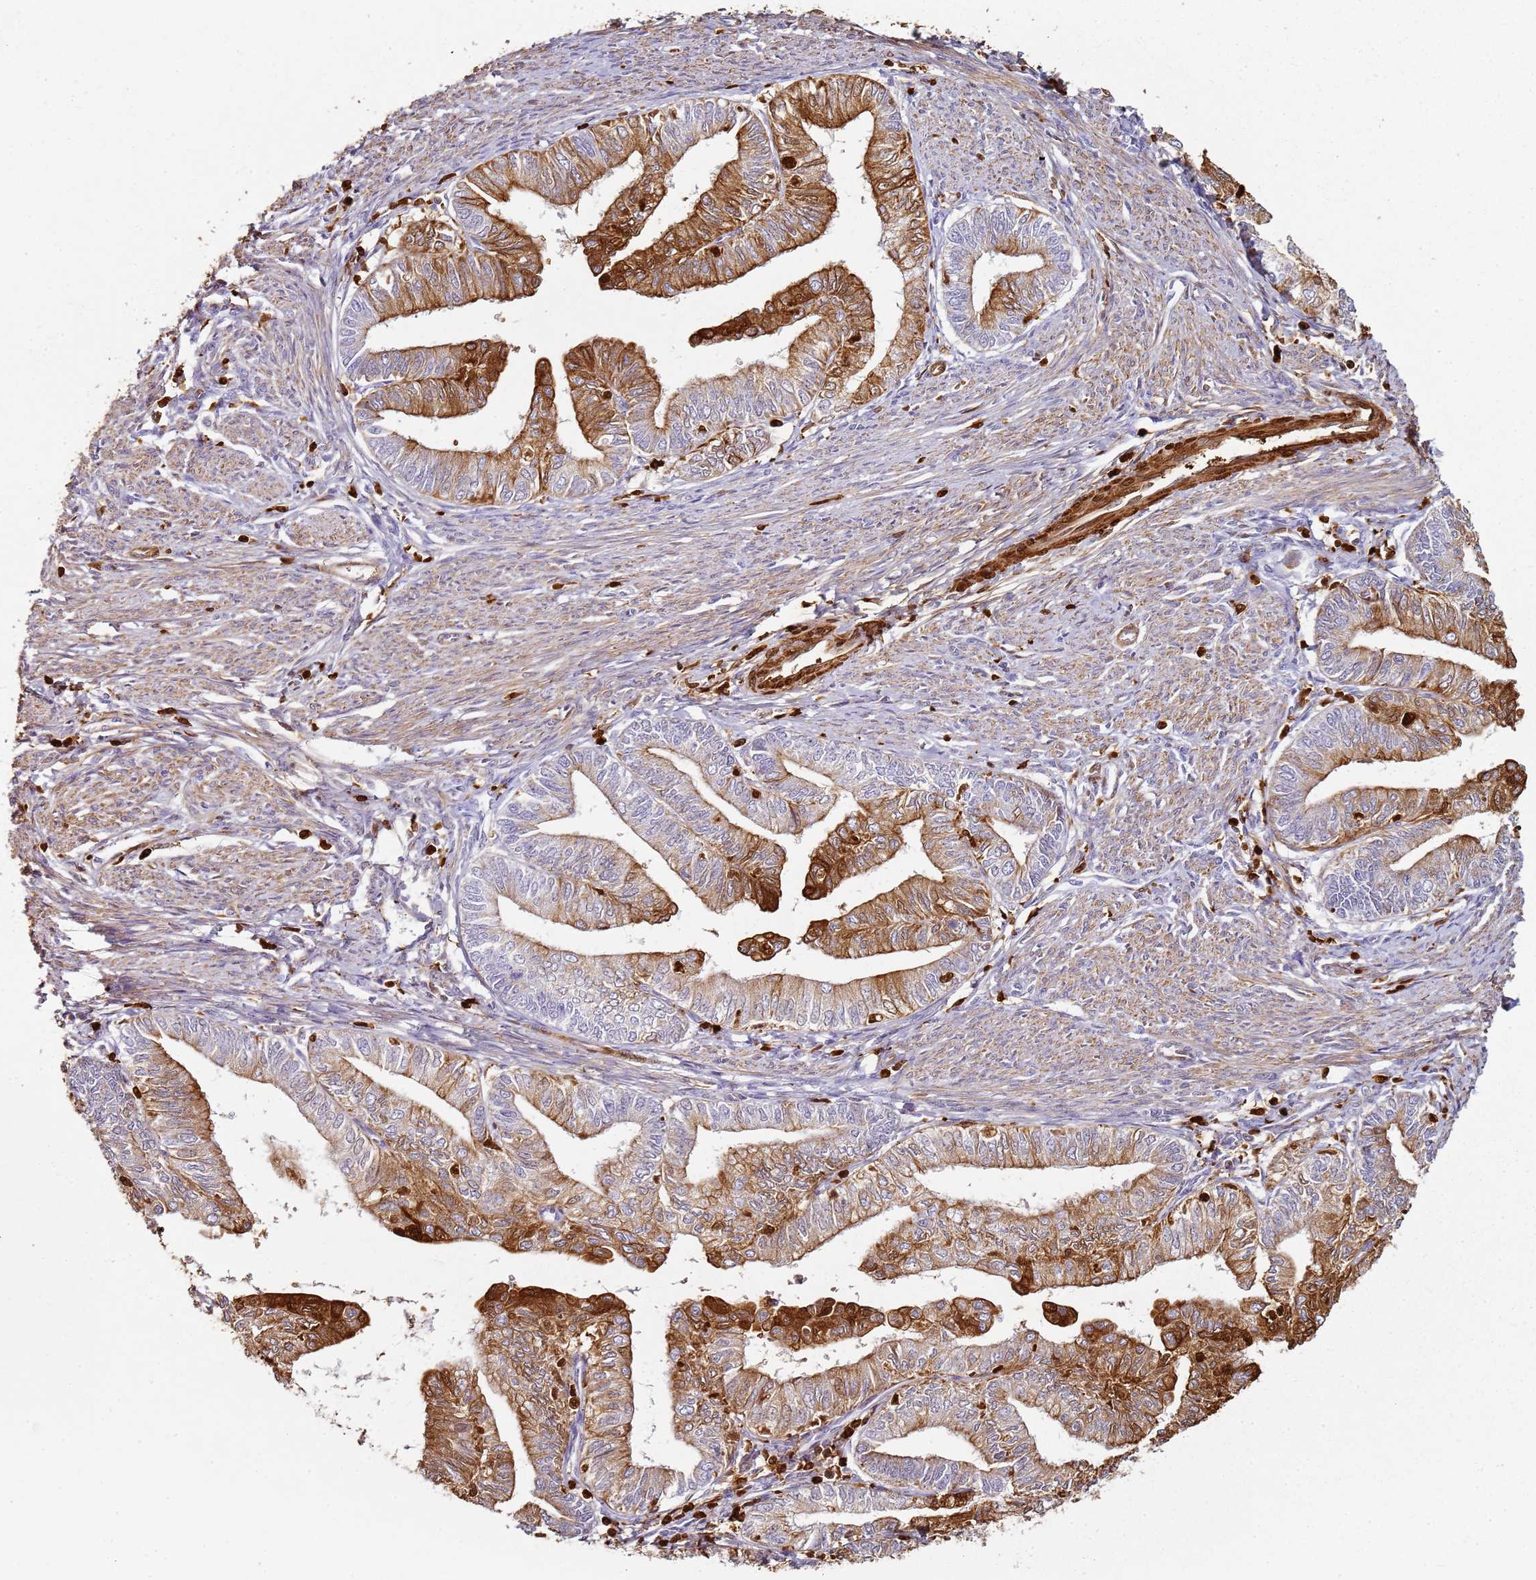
{"staining": {"intensity": "strong", "quantity": "25%-75%", "location": "cytoplasmic/membranous"}, "tissue": "endometrial cancer", "cell_type": "Tumor cells", "image_type": "cancer", "snomed": [{"axis": "morphology", "description": "Adenocarcinoma, NOS"}, {"axis": "topography", "description": "Endometrium"}], "caption": "IHC staining of adenocarcinoma (endometrial), which exhibits high levels of strong cytoplasmic/membranous staining in about 25%-75% of tumor cells indicating strong cytoplasmic/membranous protein expression. The staining was performed using DAB (brown) for protein detection and nuclei were counterstained in hematoxylin (blue).", "gene": "S100A4", "patient": {"sex": "female", "age": 66}}